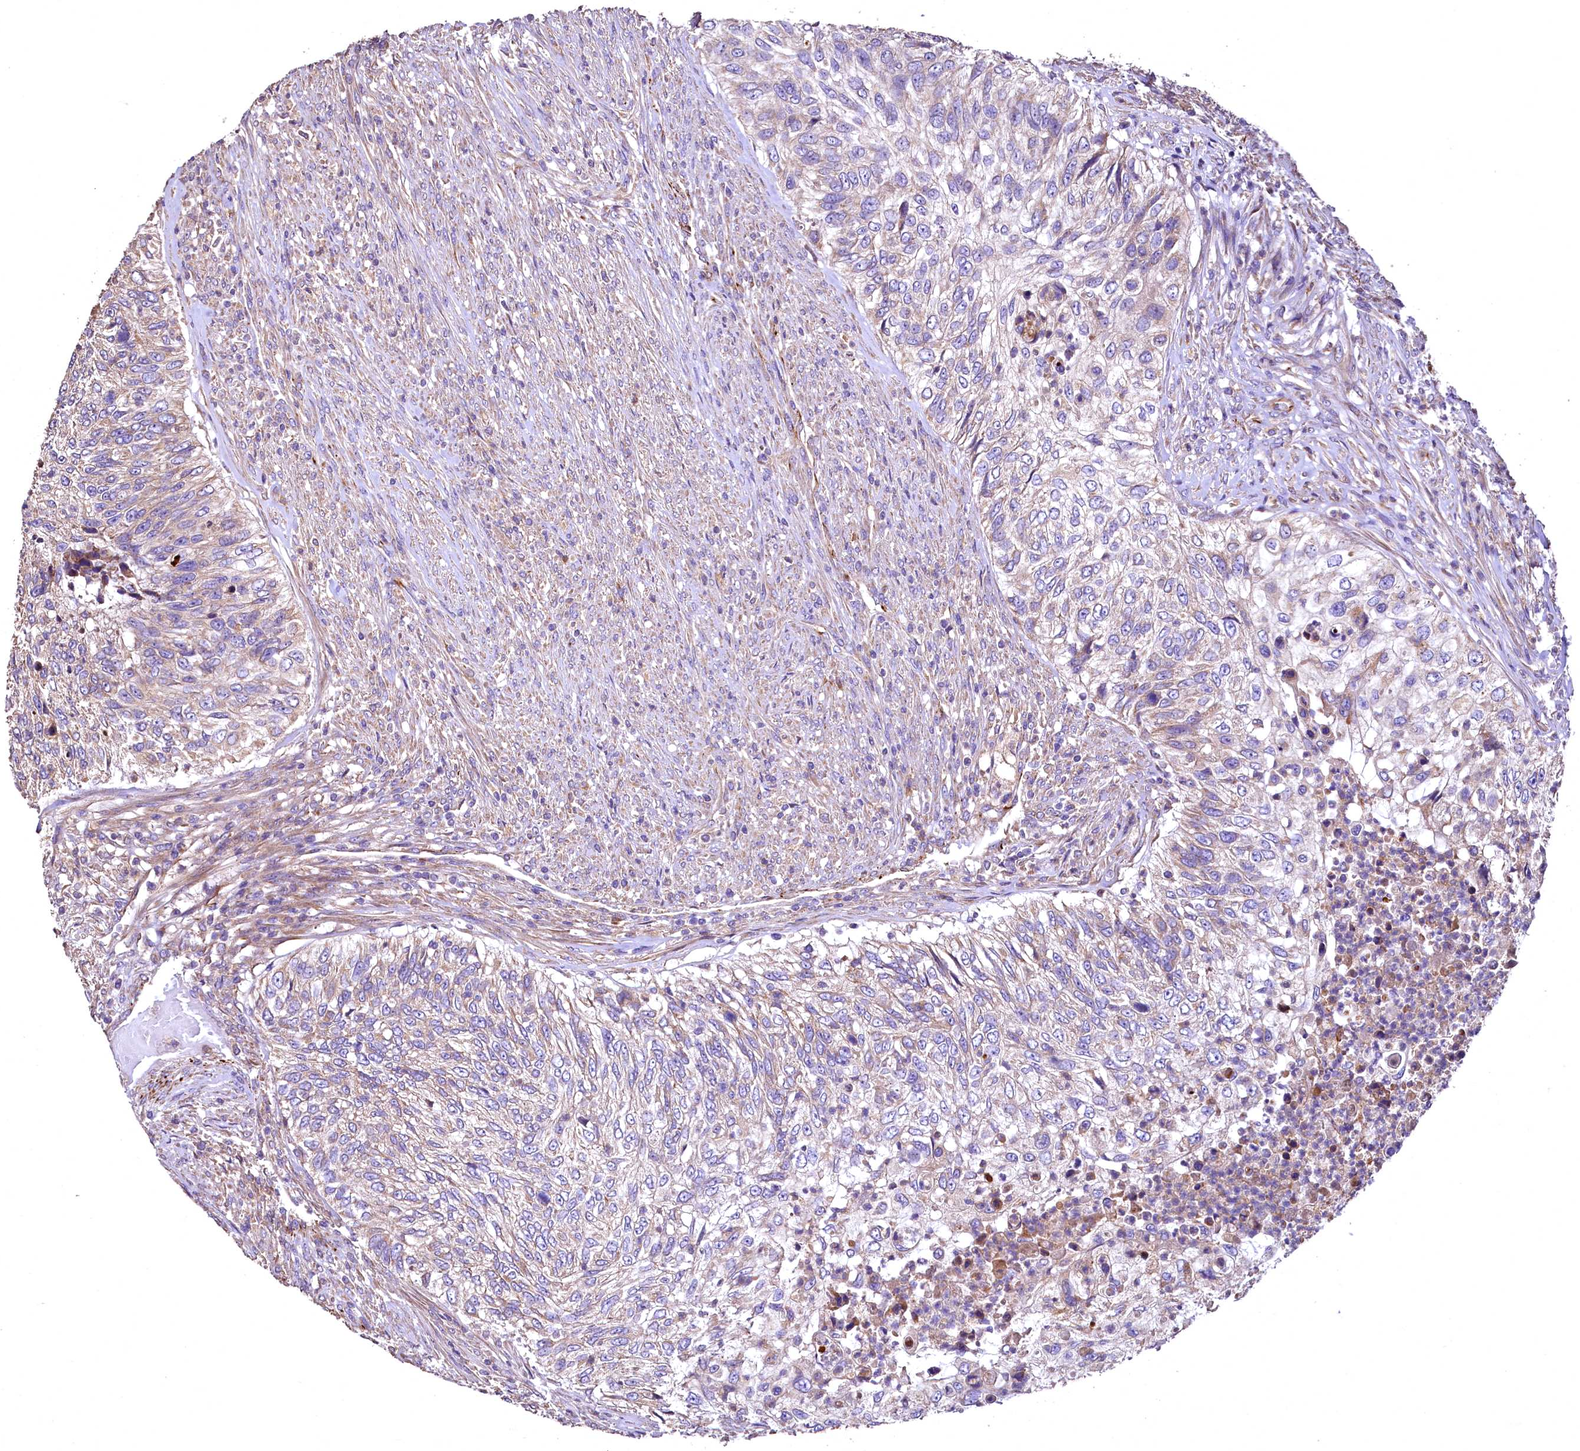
{"staining": {"intensity": "weak", "quantity": "<25%", "location": "cytoplasmic/membranous"}, "tissue": "urothelial cancer", "cell_type": "Tumor cells", "image_type": "cancer", "snomed": [{"axis": "morphology", "description": "Urothelial carcinoma, High grade"}, {"axis": "topography", "description": "Urinary bladder"}], "caption": "IHC photomicrograph of urothelial carcinoma (high-grade) stained for a protein (brown), which exhibits no positivity in tumor cells.", "gene": "RASSF1", "patient": {"sex": "female", "age": 60}}